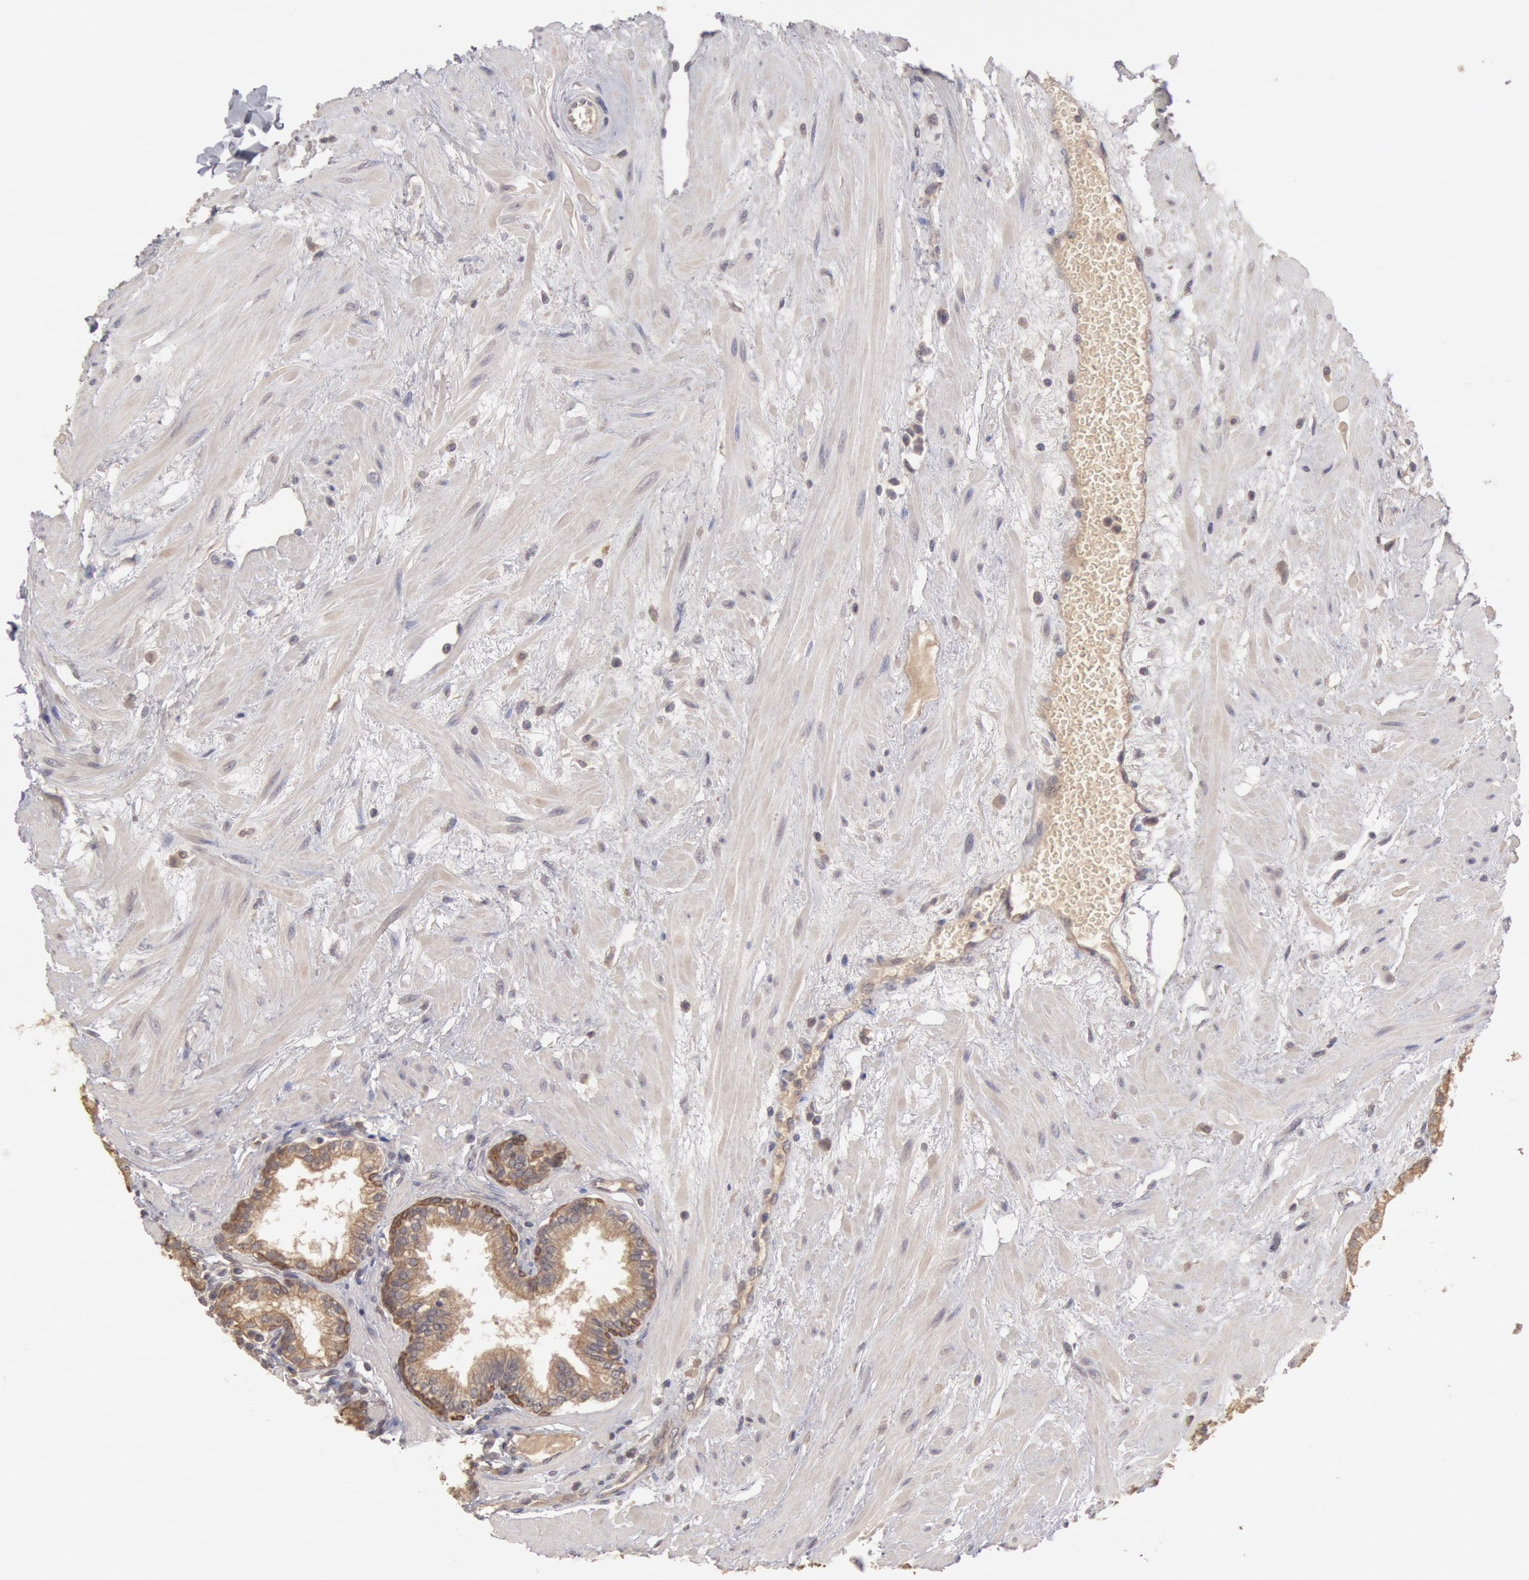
{"staining": {"intensity": "weak", "quantity": ">75%", "location": "cytoplasmic/membranous"}, "tissue": "prostate", "cell_type": "Glandular cells", "image_type": "normal", "snomed": [{"axis": "morphology", "description": "Normal tissue, NOS"}, {"axis": "topography", "description": "Prostate"}], "caption": "Immunohistochemical staining of unremarkable human prostate displays >75% levels of weak cytoplasmic/membranous protein staining in approximately >75% of glandular cells.", "gene": "ZFP36L1", "patient": {"sex": "male", "age": 64}}